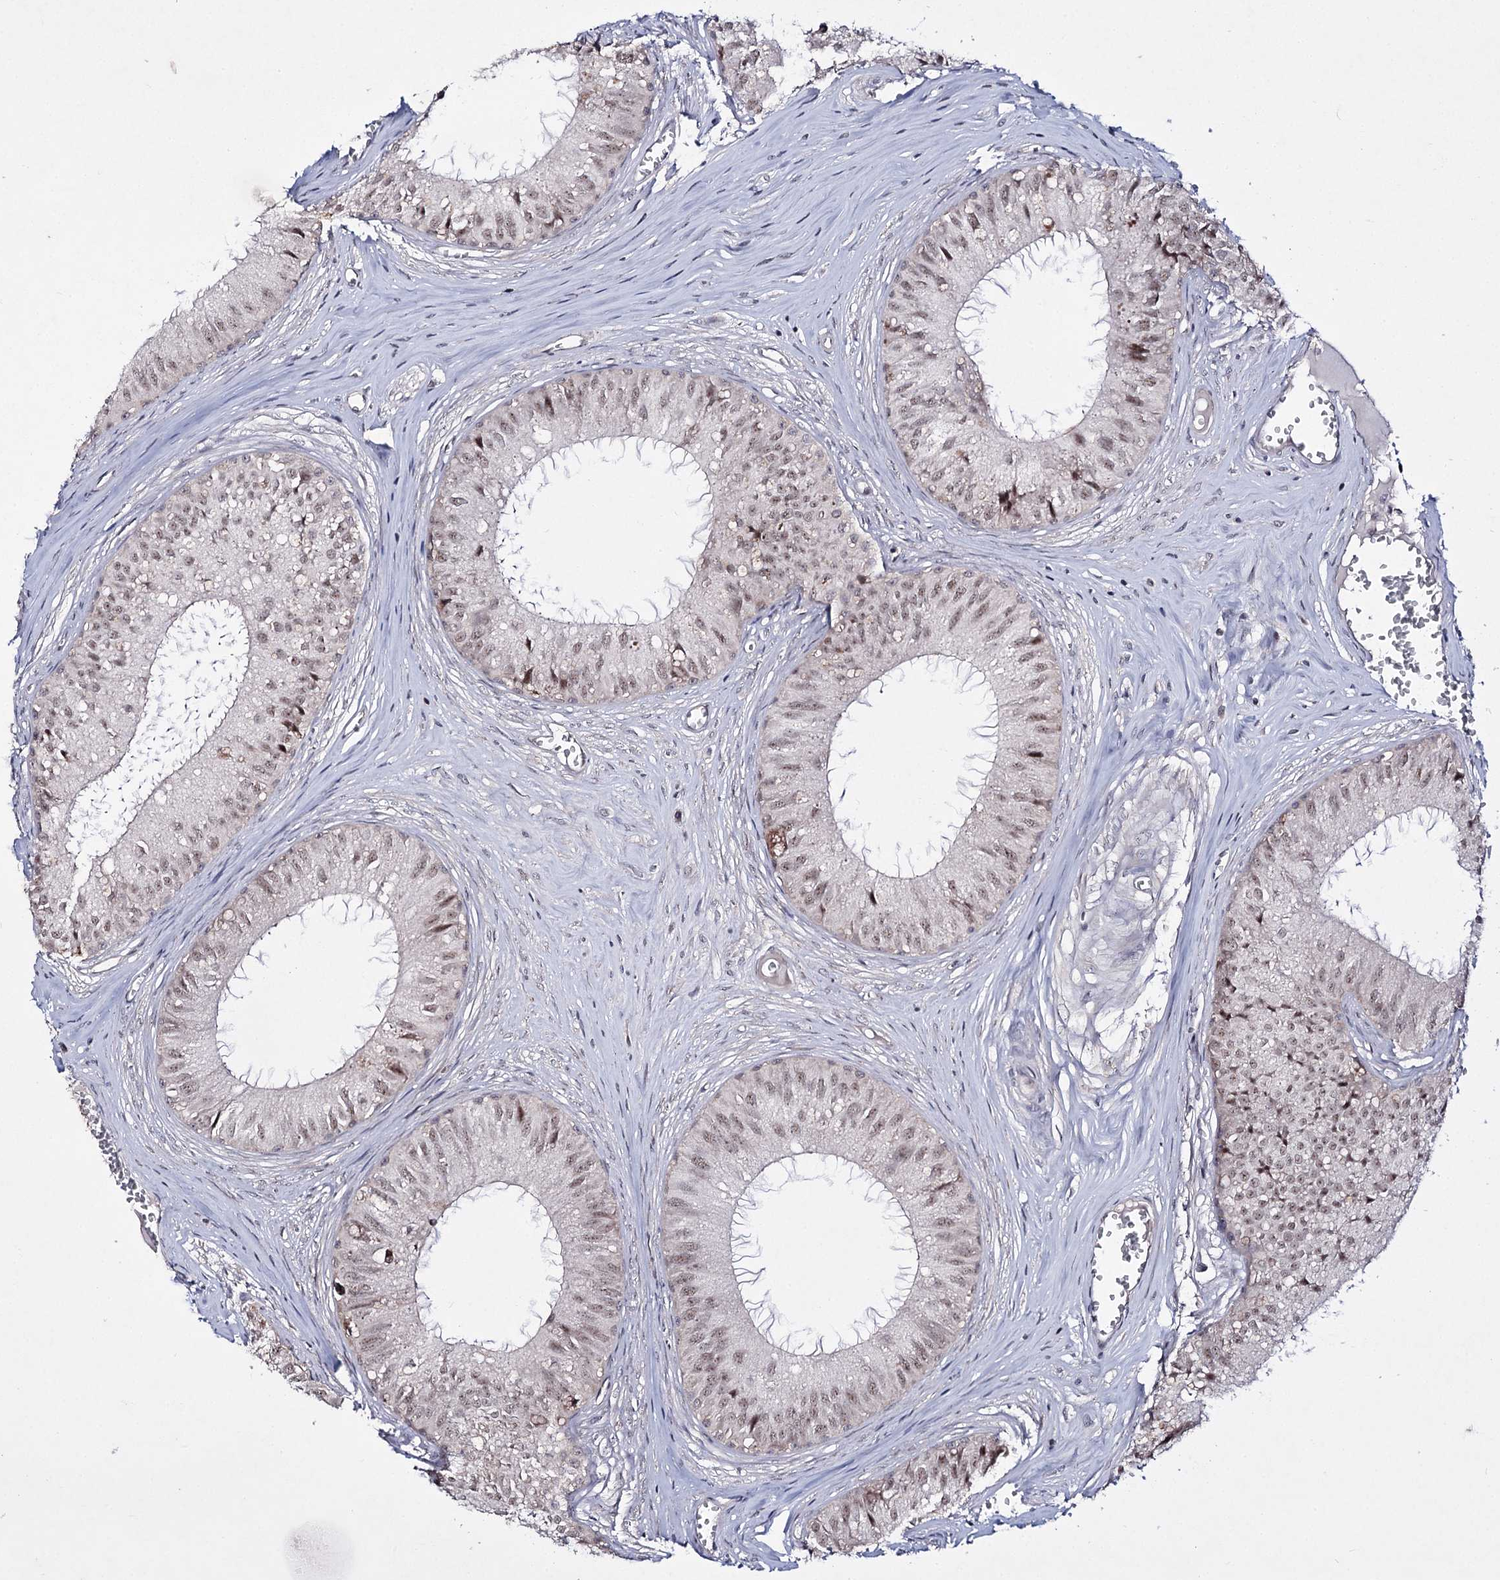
{"staining": {"intensity": "weak", "quantity": "25%-75%", "location": "nuclear"}, "tissue": "epididymis", "cell_type": "Glandular cells", "image_type": "normal", "snomed": [{"axis": "morphology", "description": "Normal tissue, NOS"}, {"axis": "topography", "description": "Epididymis"}], "caption": "IHC staining of unremarkable epididymis, which reveals low levels of weak nuclear positivity in about 25%-75% of glandular cells indicating weak nuclear protein positivity. The staining was performed using DAB (3,3'-diaminobenzidine) (brown) for protein detection and nuclei were counterstained in hematoxylin (blue).", "gene": "HOXC11", "patient": {"sex": "male", "age": 36}}